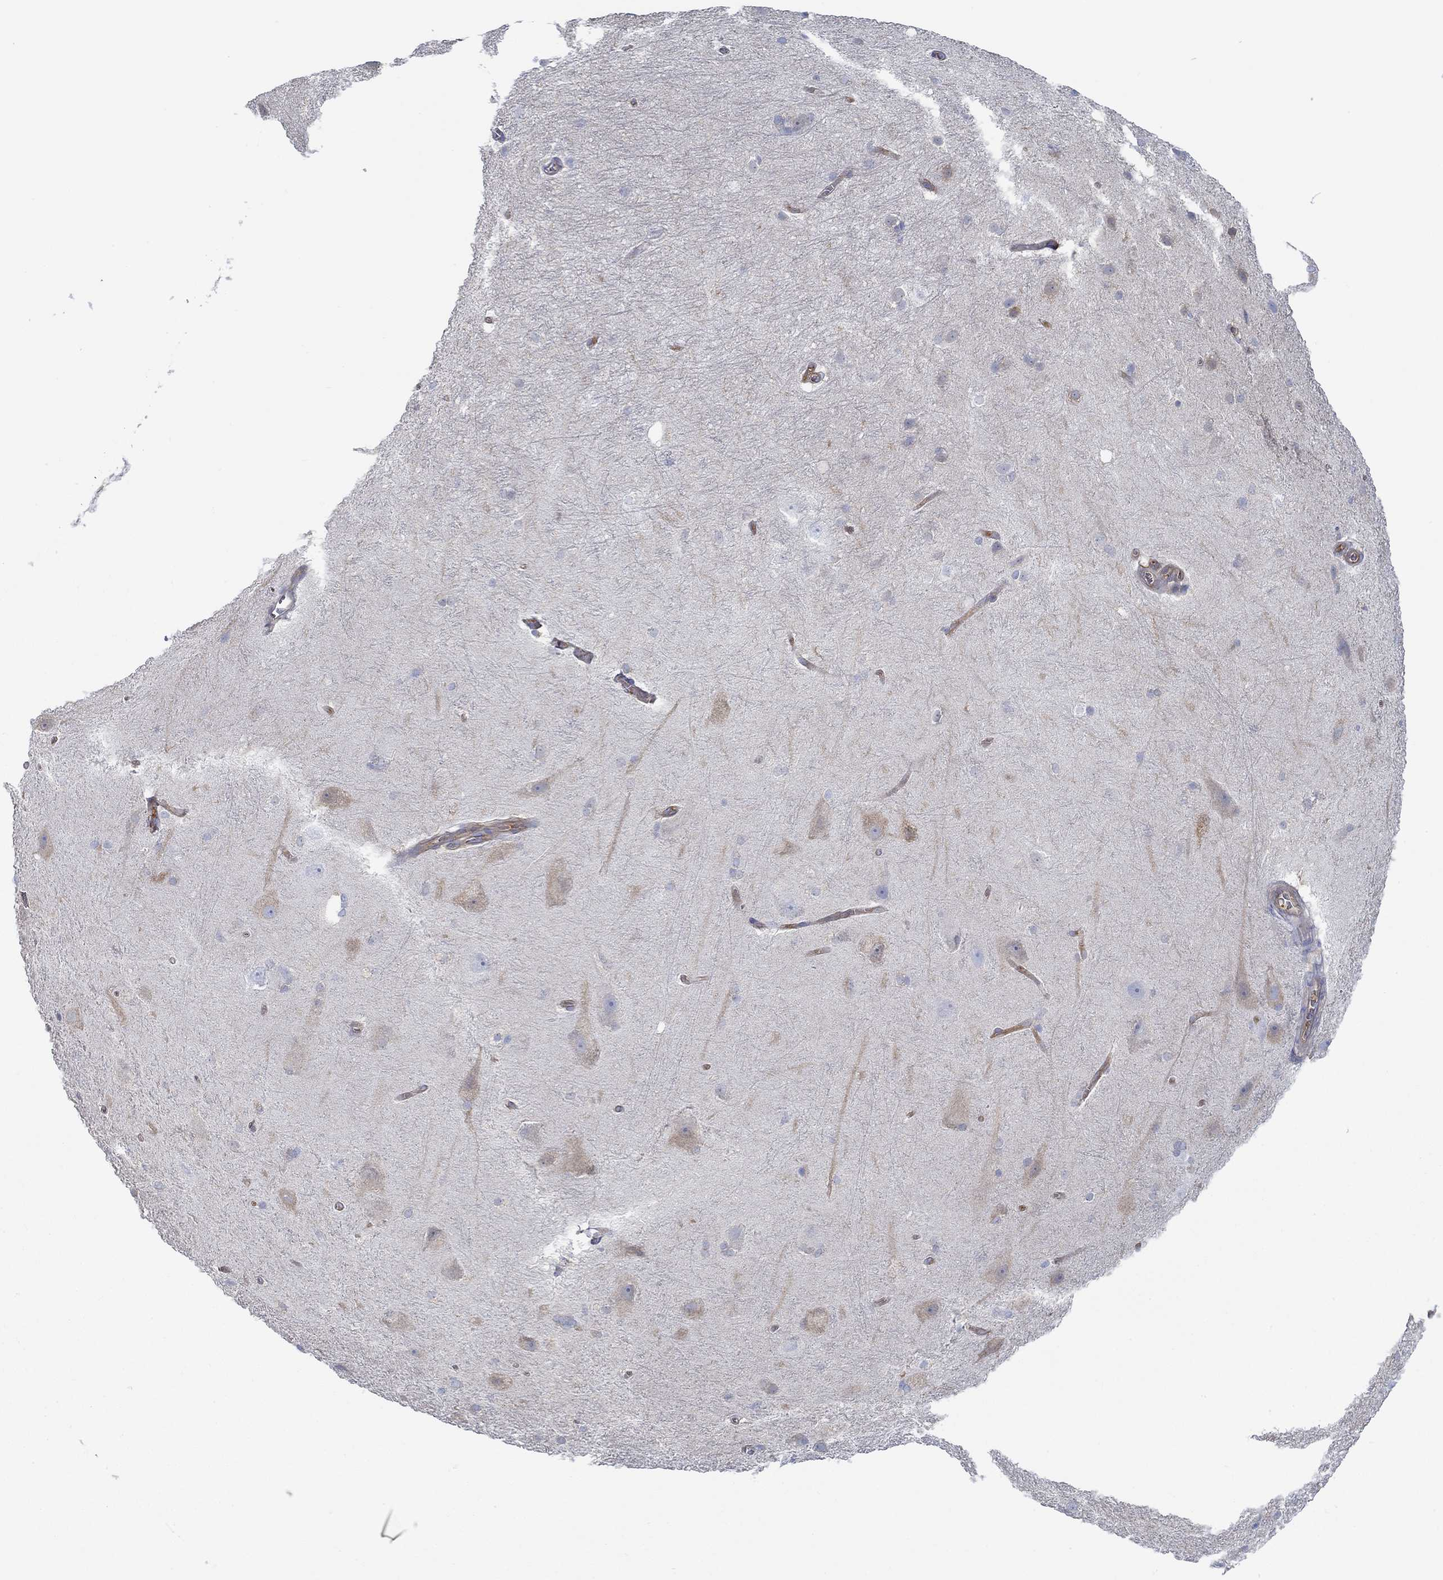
{"staining": {"intensity": "strong", "quantity": "<25%", "location": "cytoplasmic/membranous"}, "tissue": "hippocampus", "cell_type": "Glial cells", "image_type": "normal", "snomed": [{"axis": "morphology", "description": "Normal tissue, NOS"}, {"axis": "topography", "description": "Cerebral cortex"}, {"axis": "topography", "description": "Hippocampus"}], "caption": "Glial cells display strong cytoplasmic/membranous staining in approximately <25% of cells in benign hippocampus.", "gene": "SPAG9", "patient": {"sex": "female", "age": 19}}